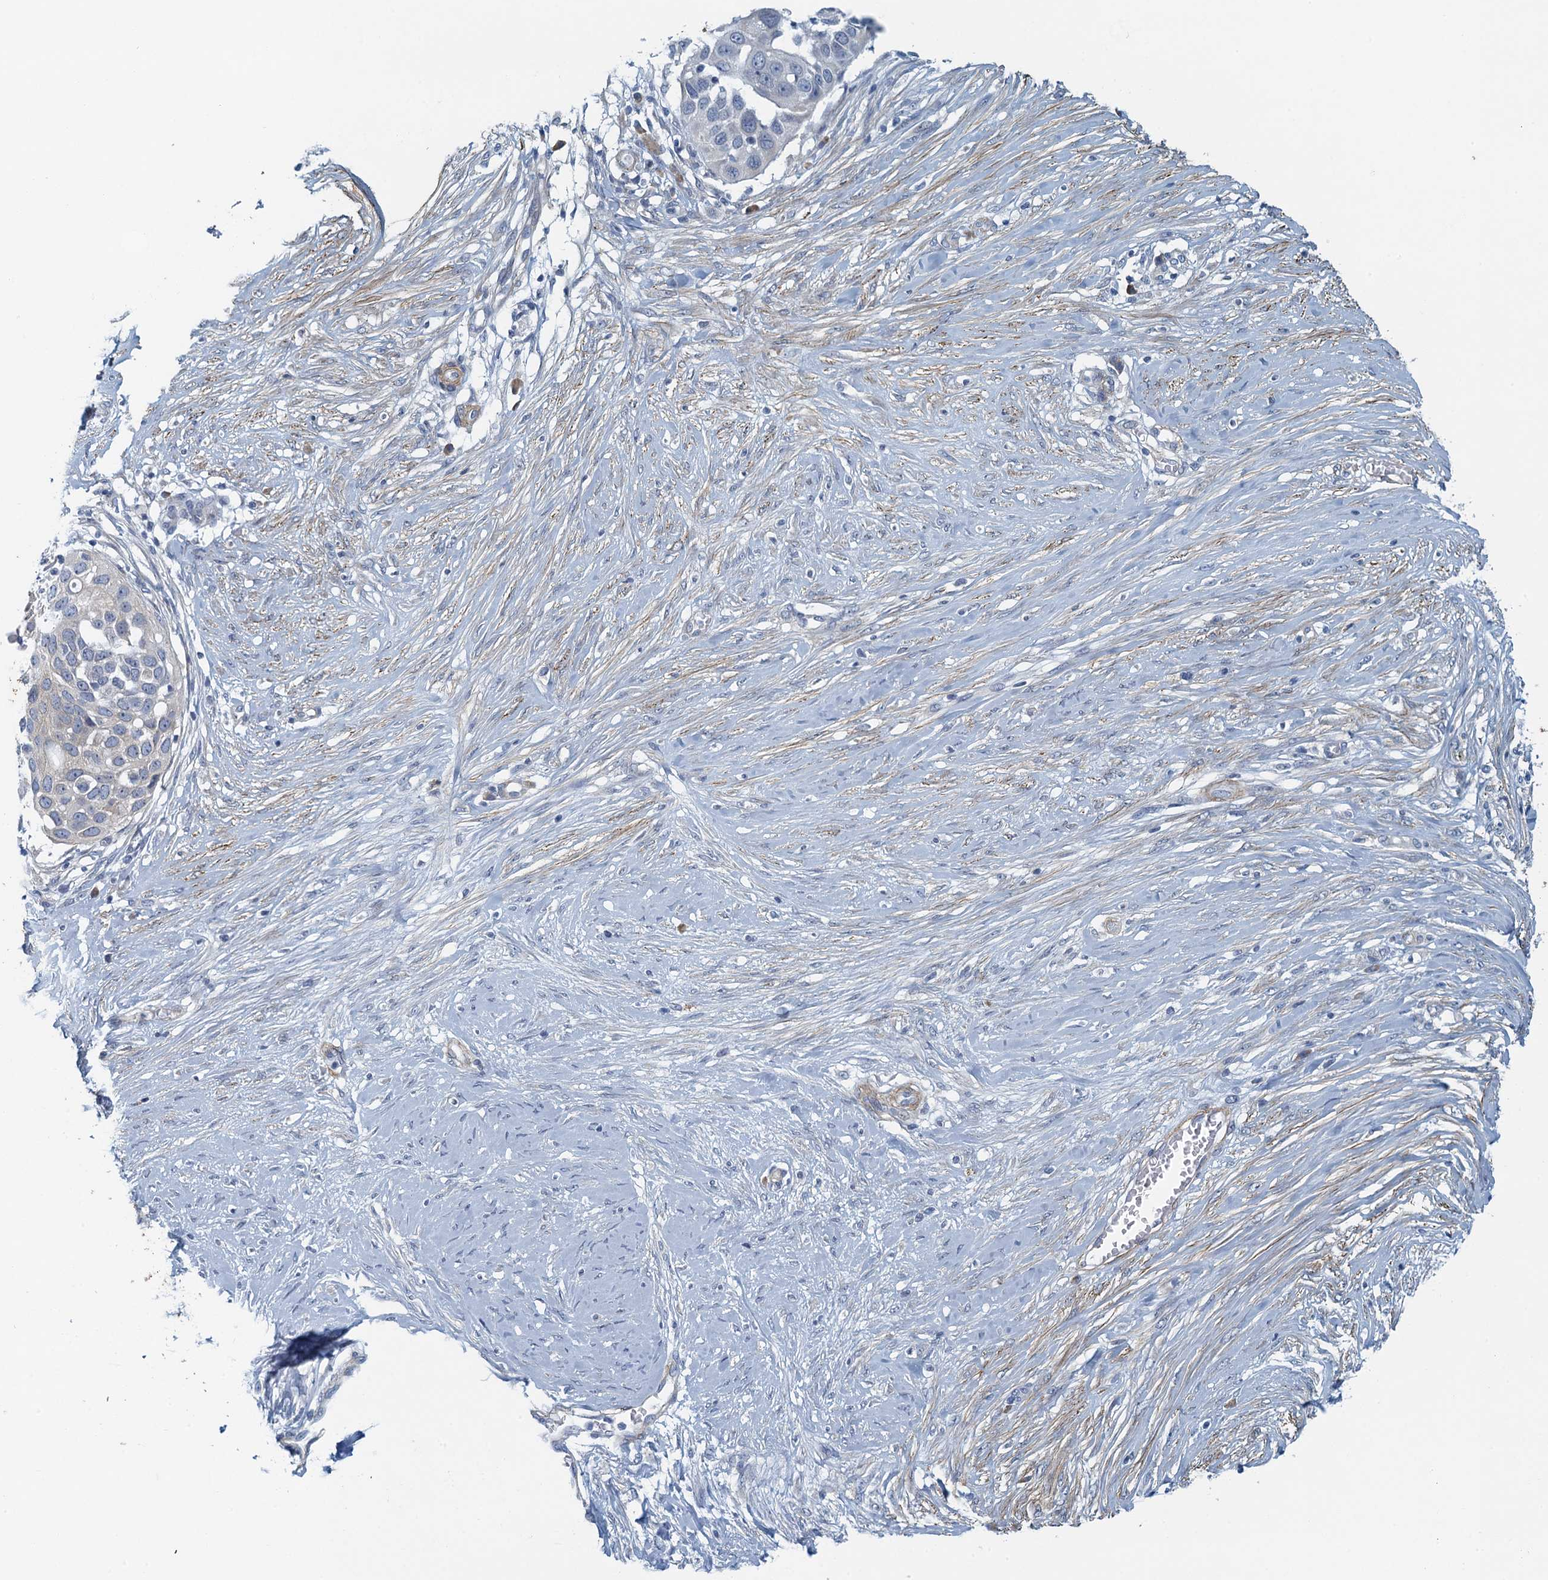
{"staining": {"intensity": "negative", "quantity": "none", "location": "none"}, "tissue": "skin cancer", "cell_type": "Tumor cells", "image_type": "cancer", "snomed": [{"axis": "morphology", "description": "Squamous cell carcinoma, NOS"}, {"axis": "topography", "description": "Skin"}], "caption": "IHC micrograph of neoplastic tissue: human skin squamous cell carcinoma stained with DAB demonstrates no significant protein expression in tumor cells. (Immunohistochemistry (ihc), brightfield microscopy, high magnification).", "gene": "ALG2", "patient": {"sex": "female", "age": 44}}